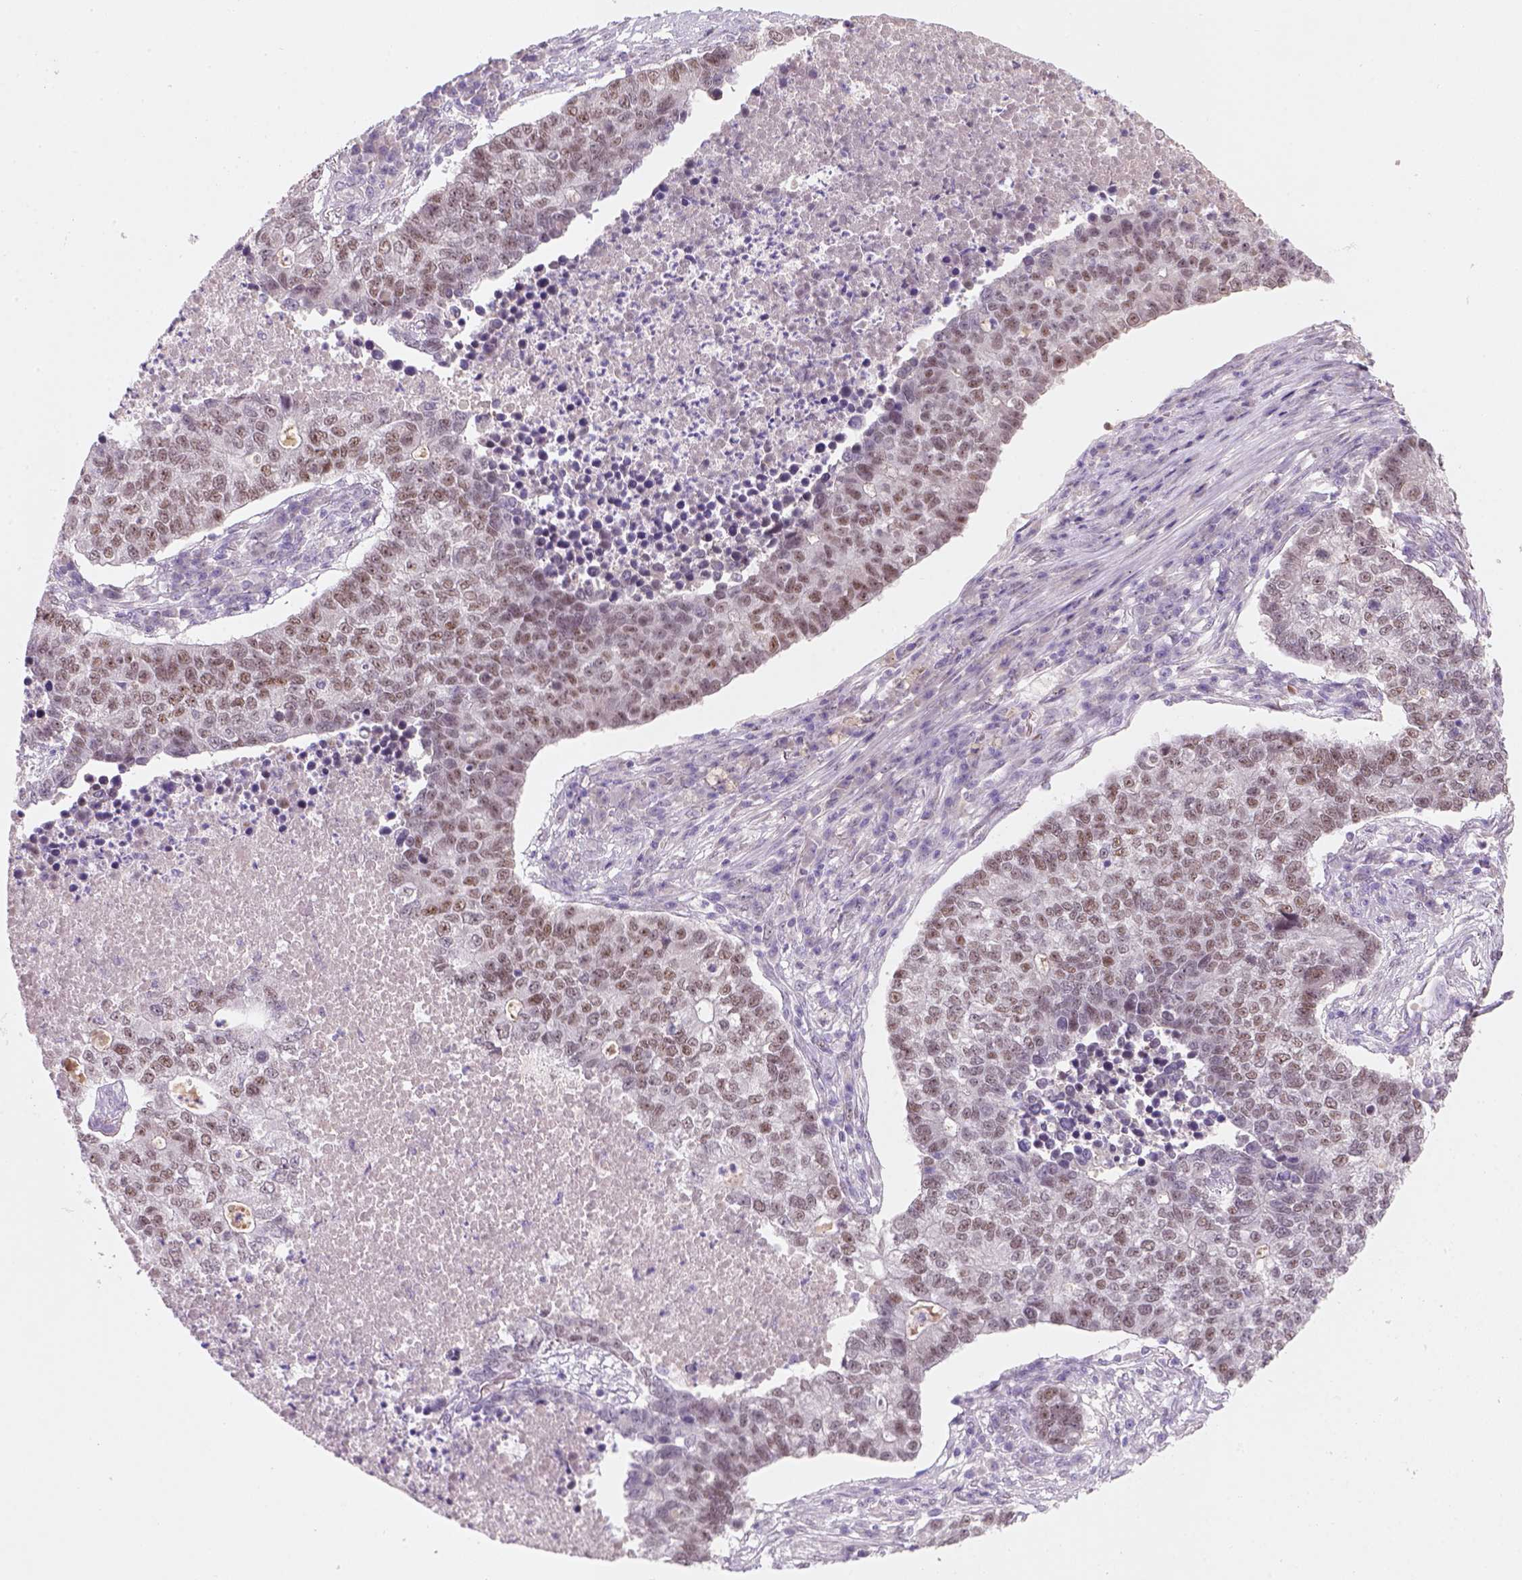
{"staining": {"intensity": "moderate", "quantity": ">75%", "location": "nuclear"}, "tissue": "lung cancer", "cell_type": "Tumor cells", "image_type": "cancer", "snomed": [{"axis": "morphology", "description": "Adenocarcinoma, NOS"}, {"axis": "topography", "description": "Lung"}], "caption": "There is medium levels of moderate nuclear positivity in tumor cells of lung cancer (adenocarcinoma), as demonstrated by immunohistochemical staining (brown color).", "gene": "ZMAT4", "patient": {"sex": "male", "age": 57}}